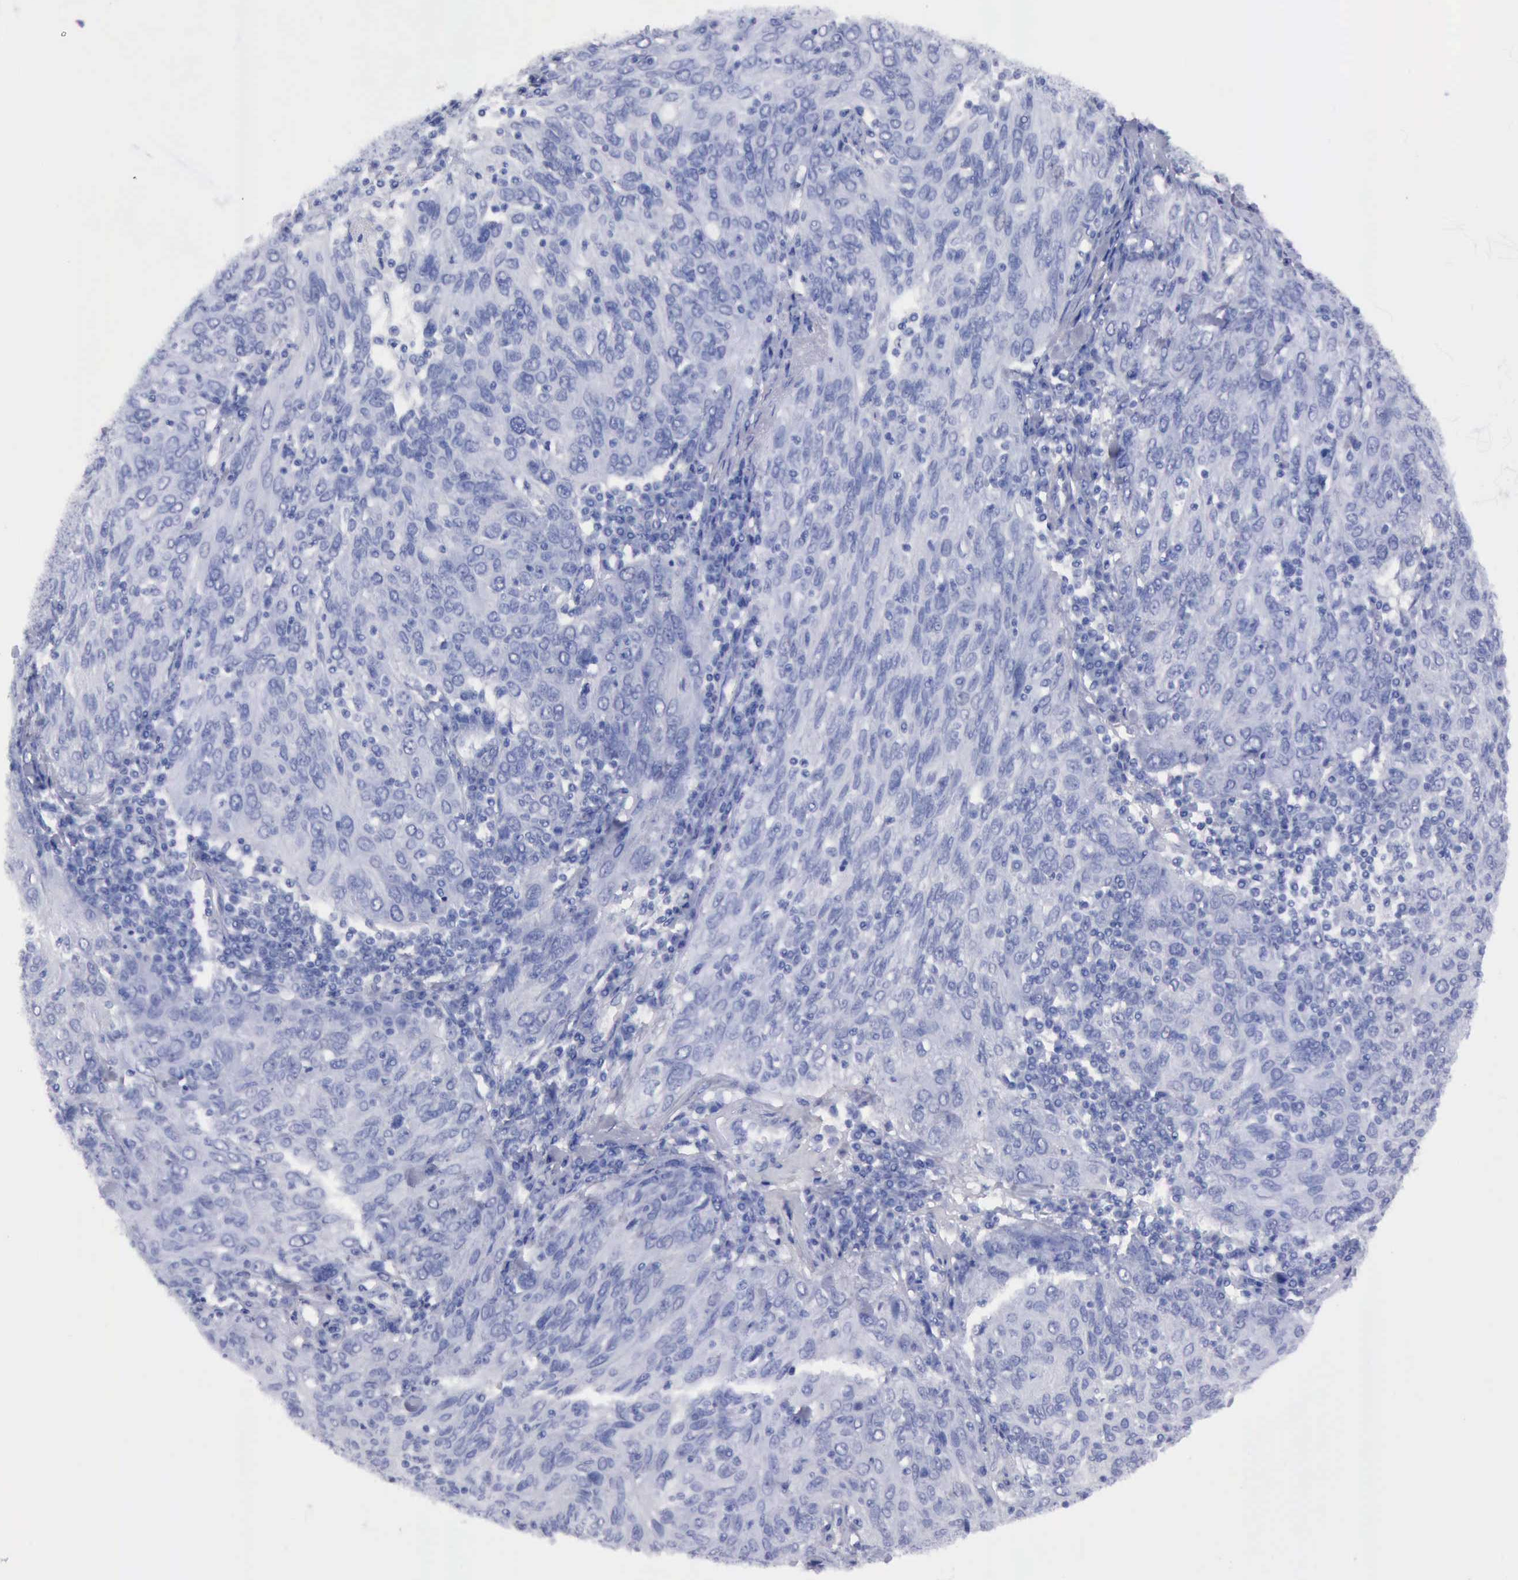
{"staining": {"intensity": "negative", "quantity": "none", "location": "none"}, "tissue": "ovarian cancer", "cell_type": "Tumor cells", "image_type": "cancer", "snomed": [{"axis": "morphology", "description": "Carcinoma, endometroid"}, {"axis": "topography", "description": "Ovary"}], "caption": "Immunohistochemistry micrograph of ovarian cancer stained for a protein (brown), which shows no staining in tumor cells. Nuclei are stained in blue.", "gene": "CYP19A1", "patient": {"sex": "female", "age": 50}}